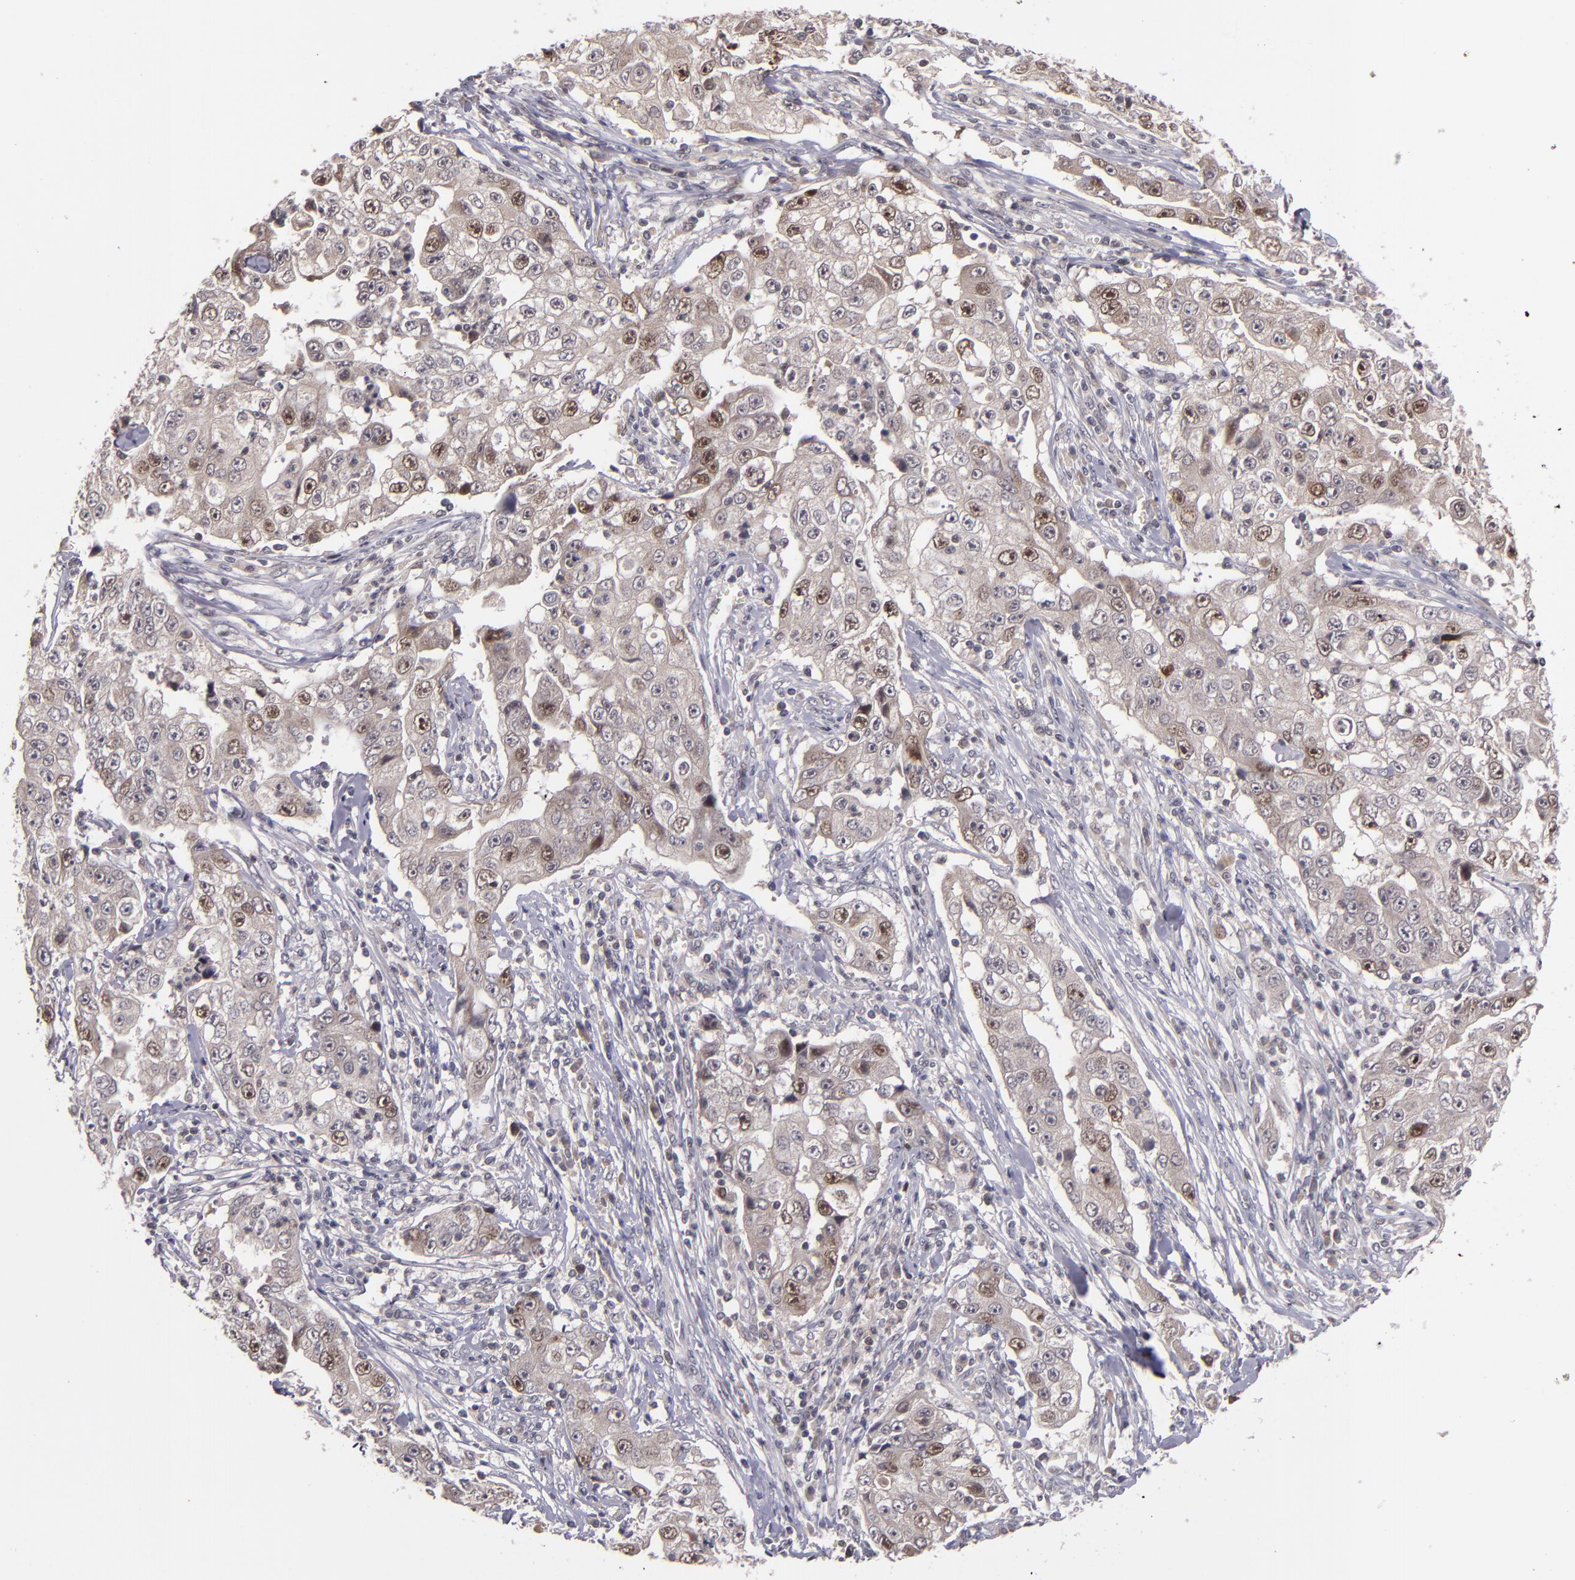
{"staining": {"intensity": "moderate", "quantity": "25%-75%", "location": "cytoplasmic/membranous"}, "tissue": "lung cancer", "cell_type": "Tumor cells", "image_type": "cancer", "snomed": [{"axis": "morphology", "description": "Squamous cell carcinoma, NOS"}, {"axis": "topography", "description": "Lung"}], "caption": "This is a photomicrograph of IHC staining of lung cancer (squamous cell carcinoma), which shows moderate expression in the cytoplasmic/membranous of tumor cells.", "gene": "CDC7", "patient": {"sex": "male", "age": 64}}